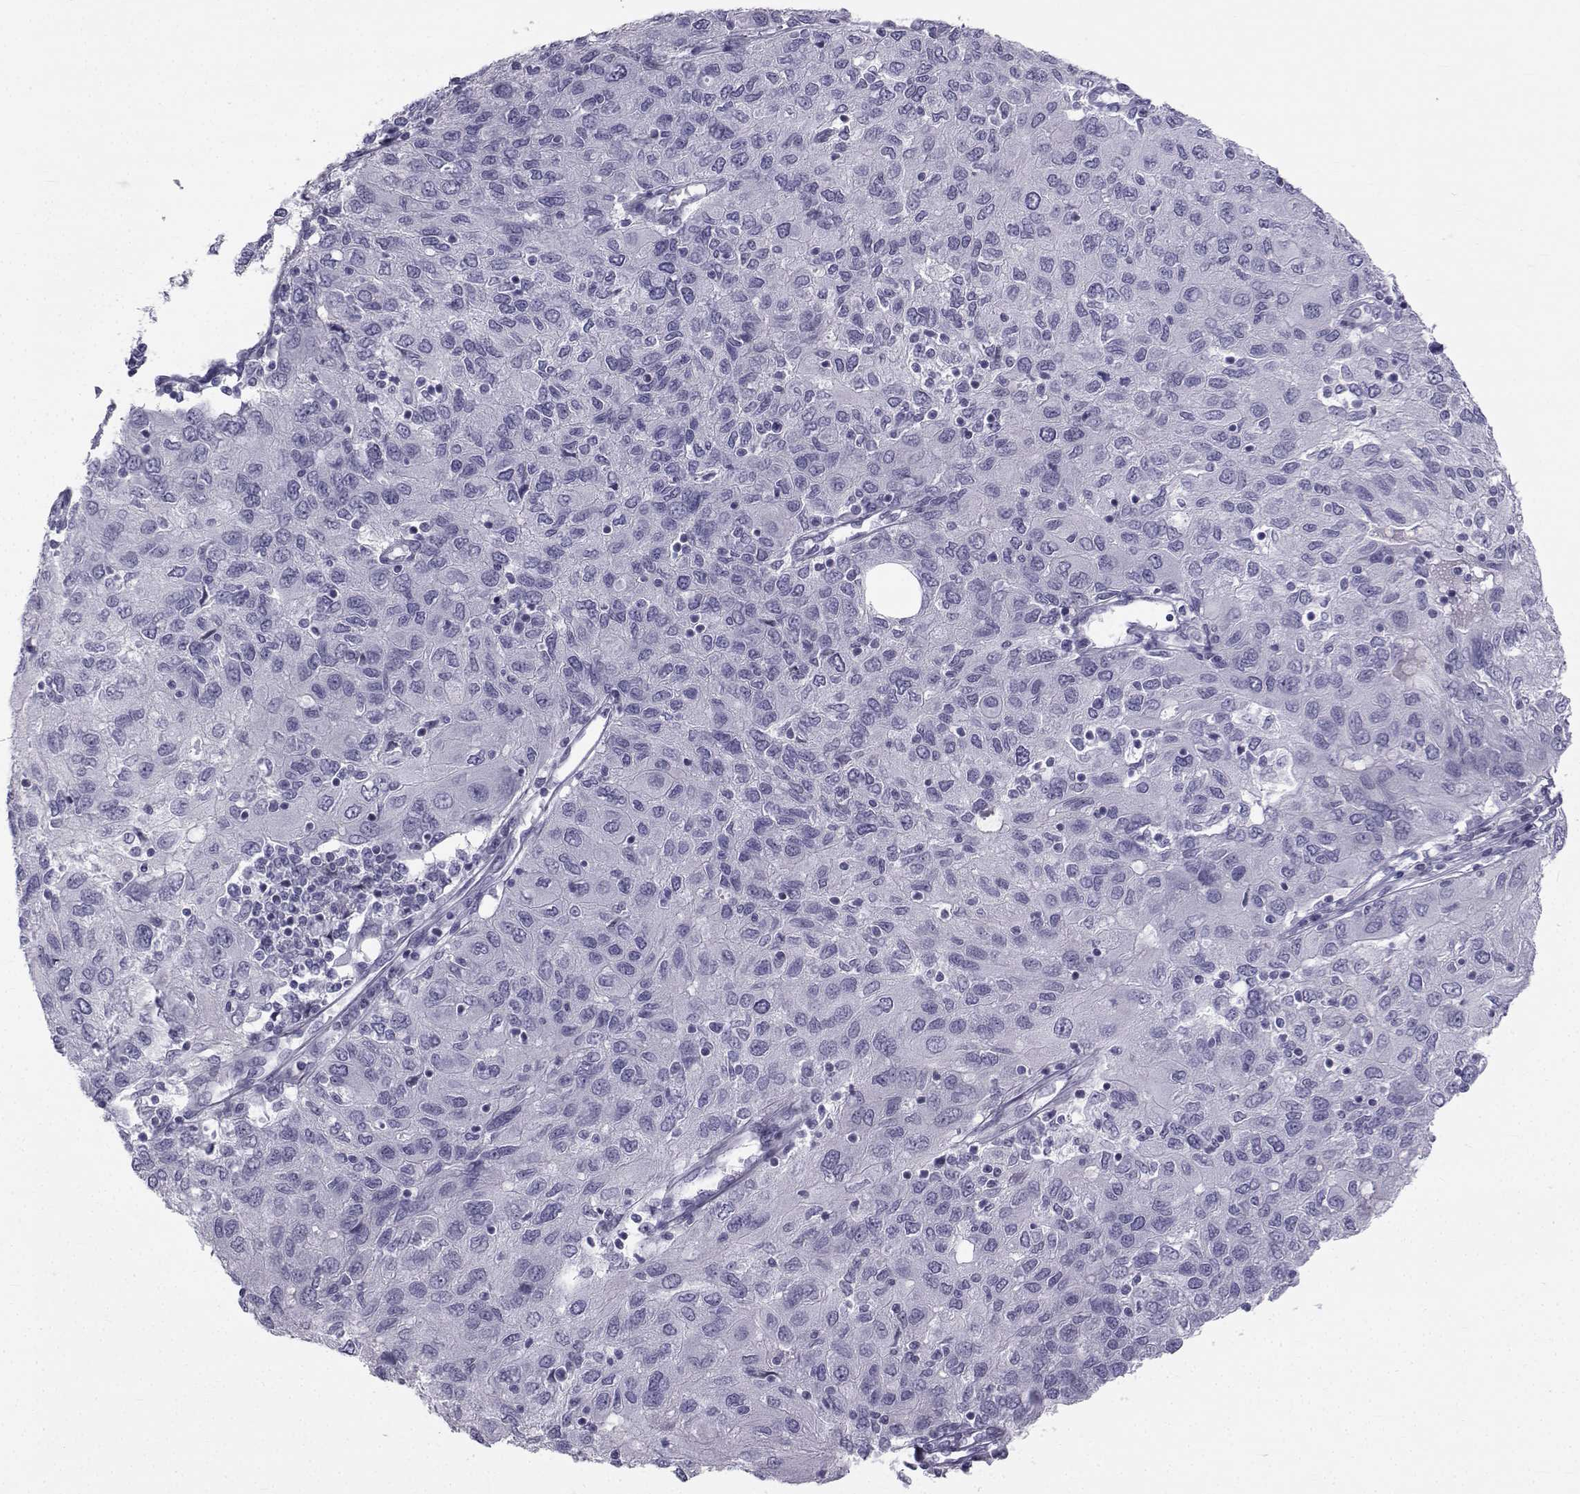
{"staining": {"intensity": "negative", "quantity": "none", "location": "none"}, "tissue": "ovarian cancer", "cell_type": "Tumor cells", "image_type": "cancer", "snomed": [{"axis": "morphology", "description": "Carcinoma, endometroid"}, {"axis": "topography", "description": "Ovary"}], "caption": "IHC histopathology image of human ovarian cancer stained for a protein (brown), which demonstrates no staining in tumor cells.", "gene": "SPANXD", "patient": {"sex": "female", "age": 50}}